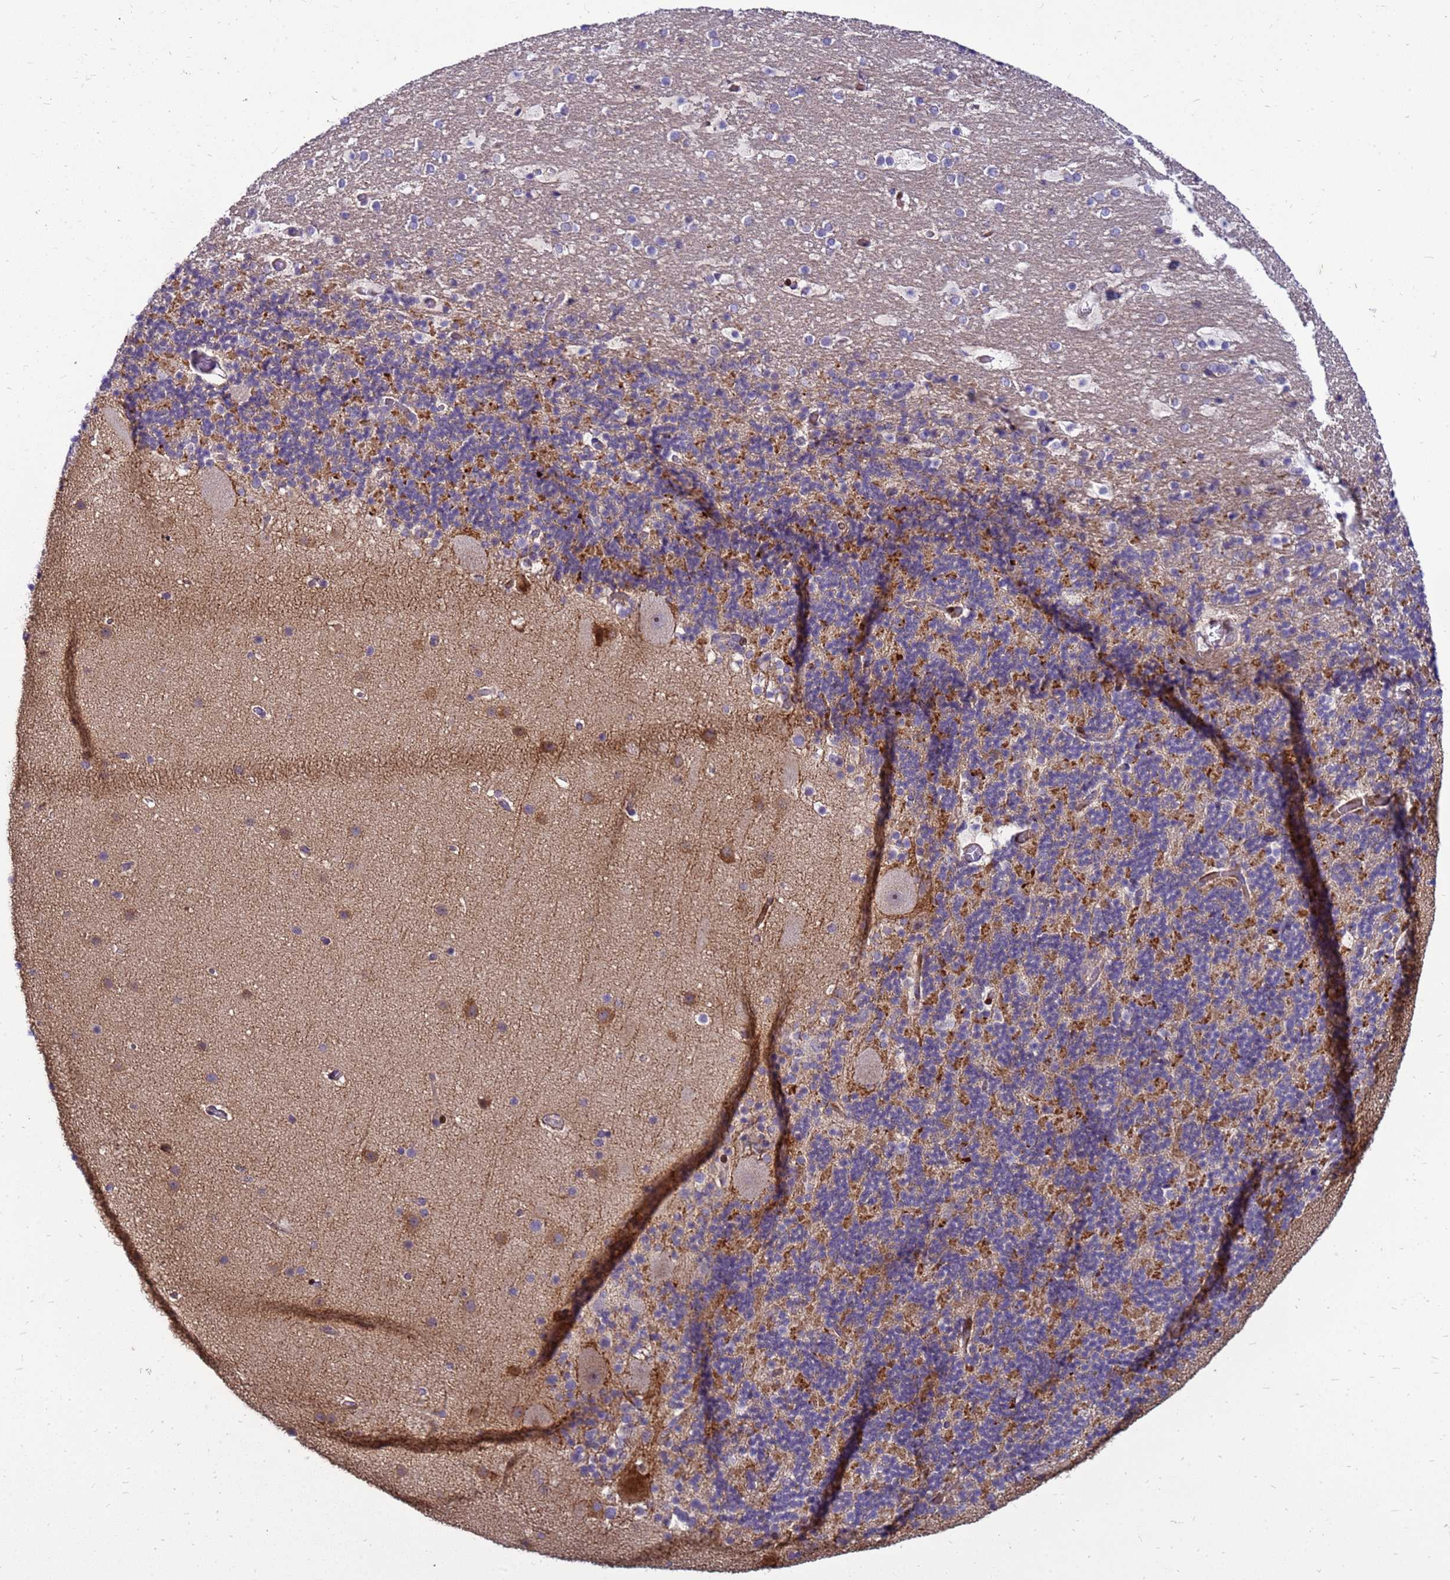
{"staining": {"intensity": "moderate", "quantity": "25%-75%", "location": "cytoplasmic/membranous"}, "tissue": "cerebellum", "cell_type": "Cells in granular layer", "image_type": "normal", "snomed": [{"axis": "morphology", "description": "Normal tissue, NOS"}, {"axis": "topography", "description": "Cerebellum"}], "caption": "The image displays staining of unremarkable cerebellum, revealing moderate cytoplasmic/membranous protein positivity (brown color) within cells in granular layer.", "gene": "RSPO1", "patient": {"sex": "male", "age": 57}}